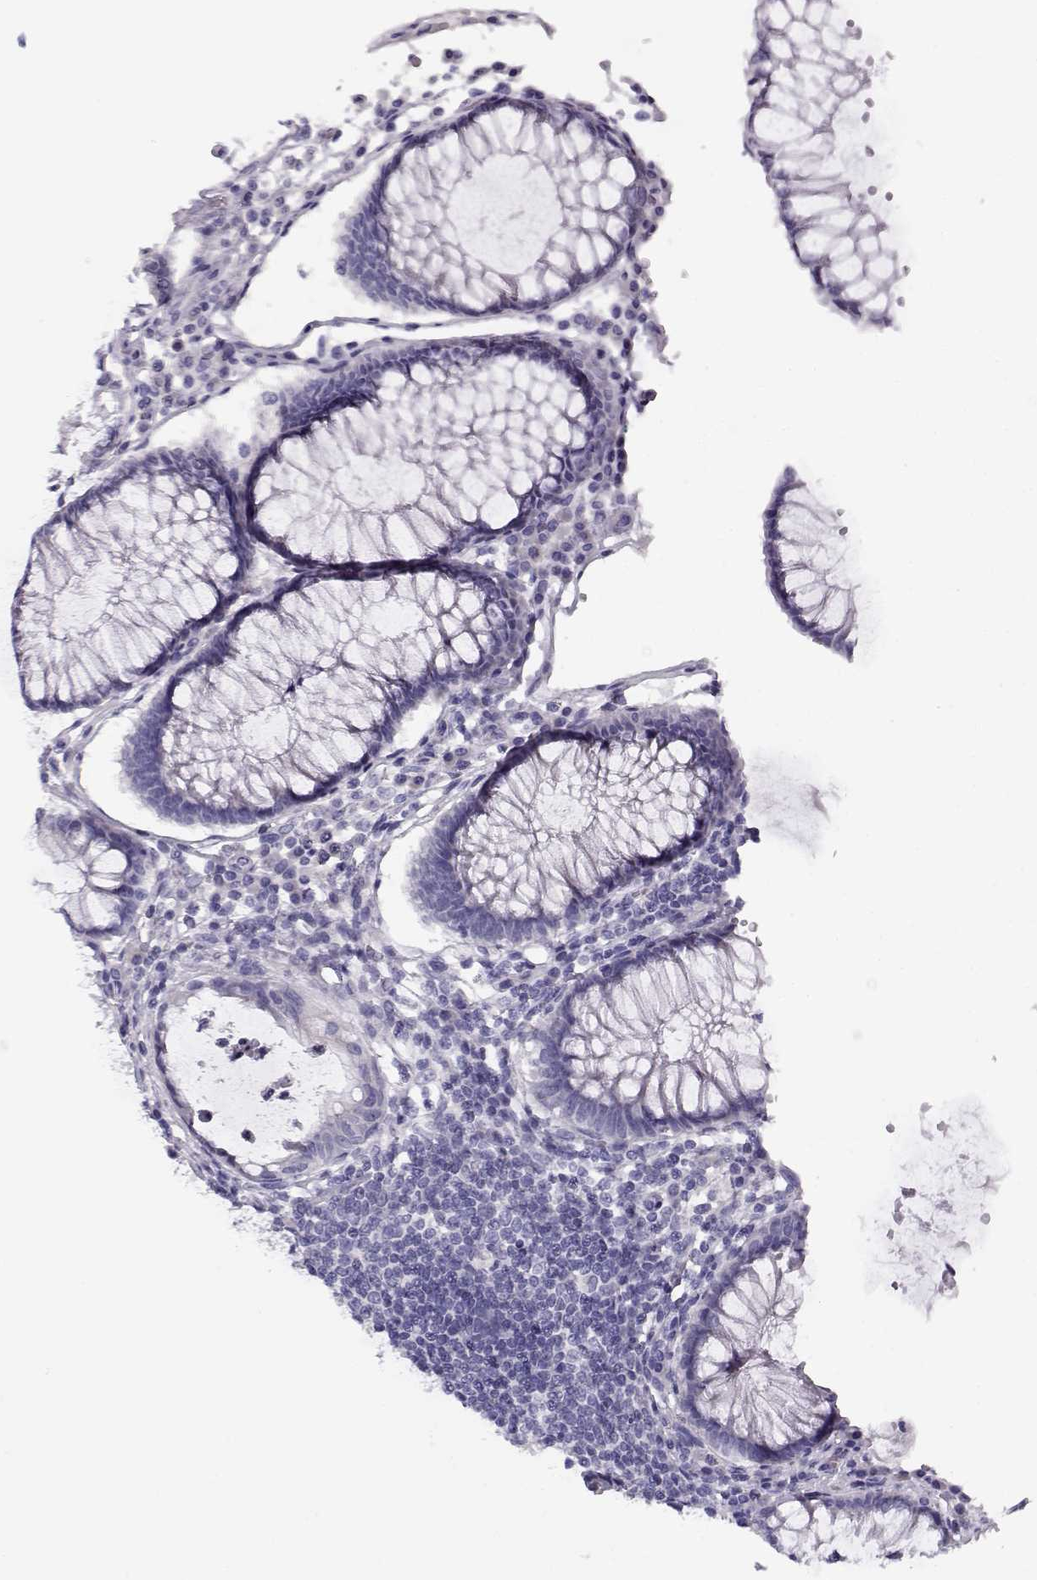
{"staining": {"intensity": "negative", "quantity": "none", "location": "none"}, "tissue": "colorectal cancer", "cell_type": "Tumor cells", "image_type": "cancer", "snomed": [{"axis": "morphology", "description": "Adenocarcinoma, NOS"}, {"axis": "topography", "description": "Colon"}], "caption": "Tumor cells show no significant positivity in colorectal cancer (adenocarcinoma).", "gene": "CREB3L3", "patient": {"sex": "female", "age": 70}}